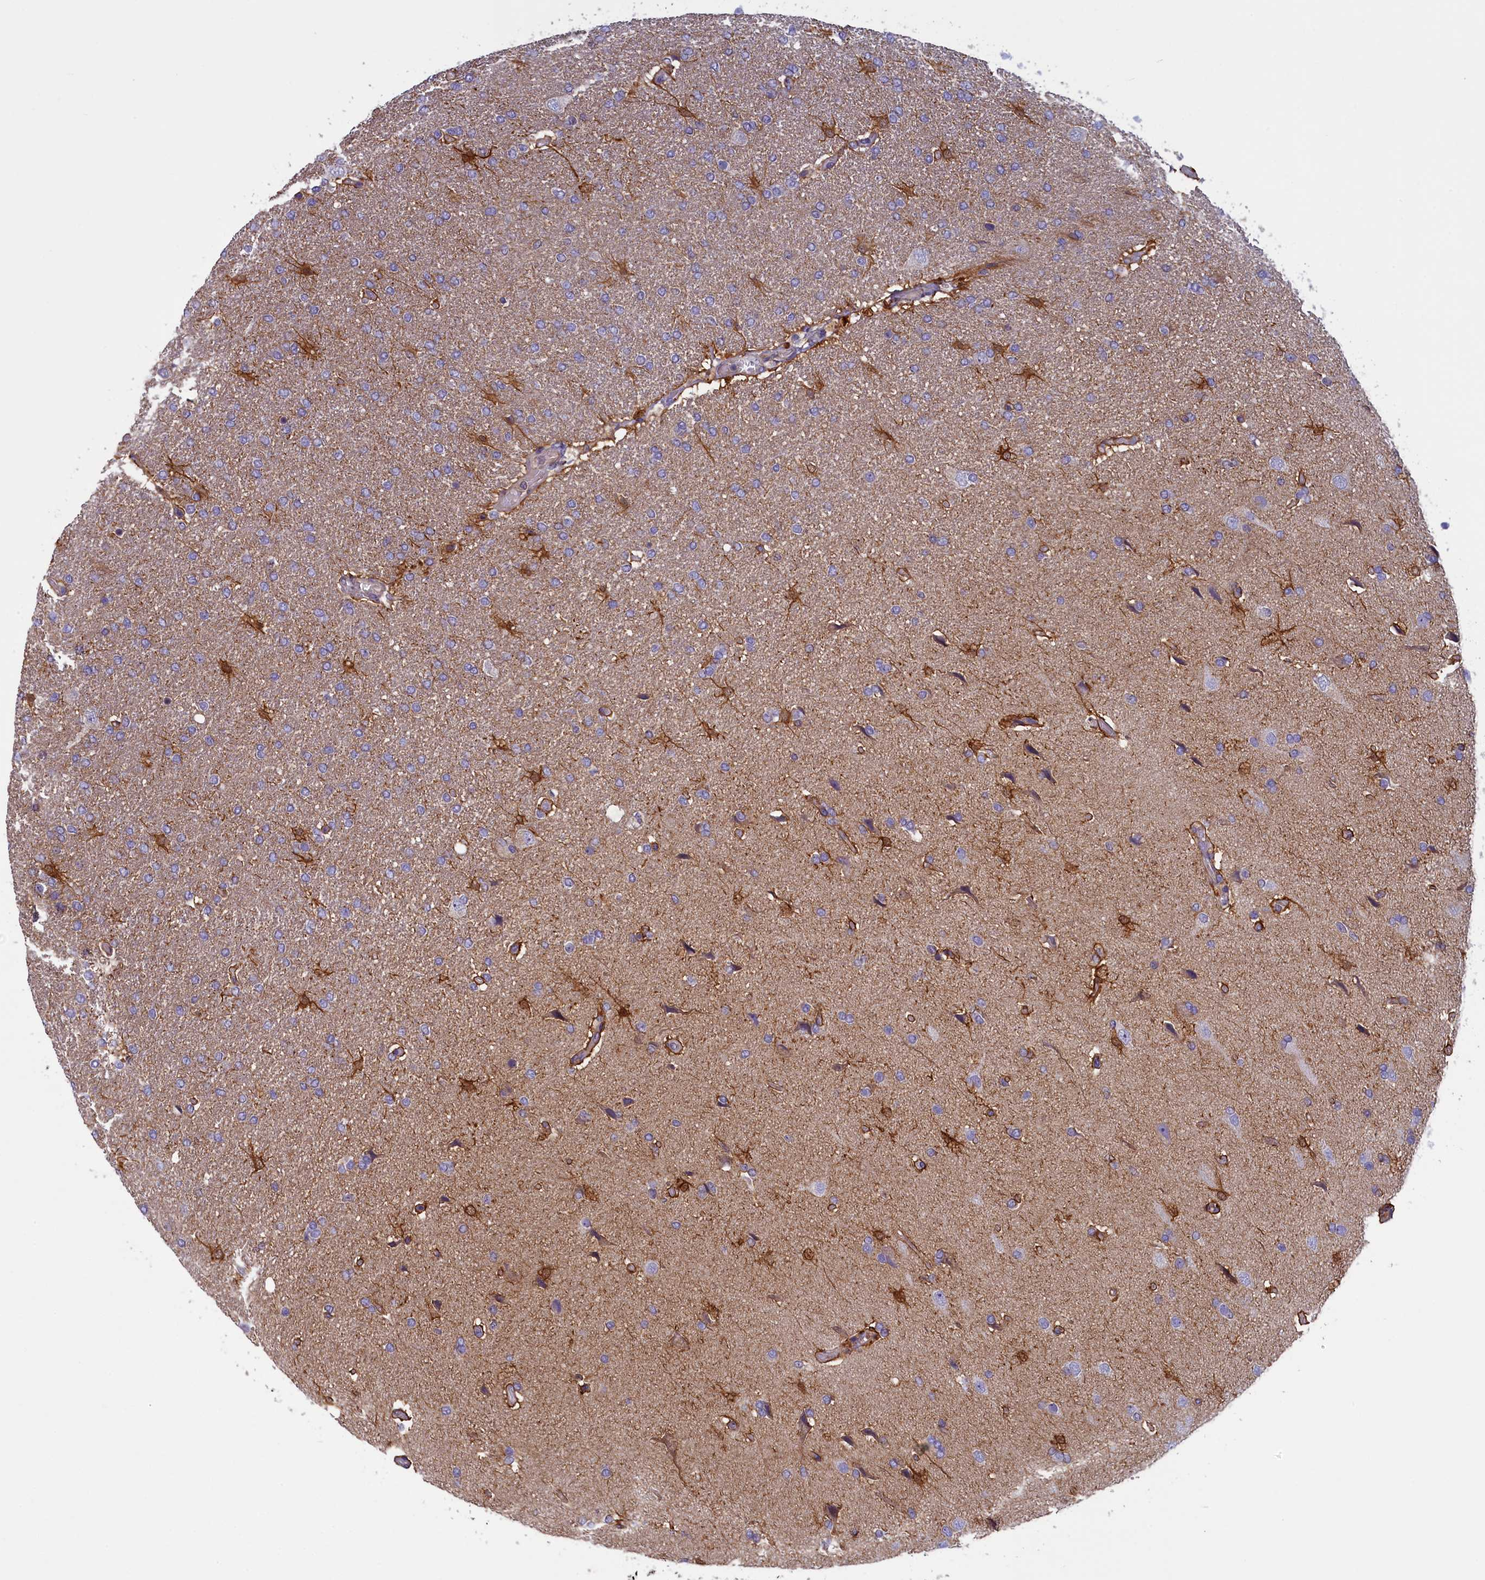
{"staining": {"intensity": "negative", "quantity": "none", "location": "none"}, "tissue": "glioma", "cell_type": "Tumor cells", "image_type": "cancer", "snomed": [{"axis": "morphology", "description": "Glioma, malignant, High grade"}, {"axis": "topography", "description": "Brain"}], "caption": "Tumor cells show no significant protein positivity in glioma.", "gene": "NUBP1", "patient": {"sex": "male", "age": 72}}